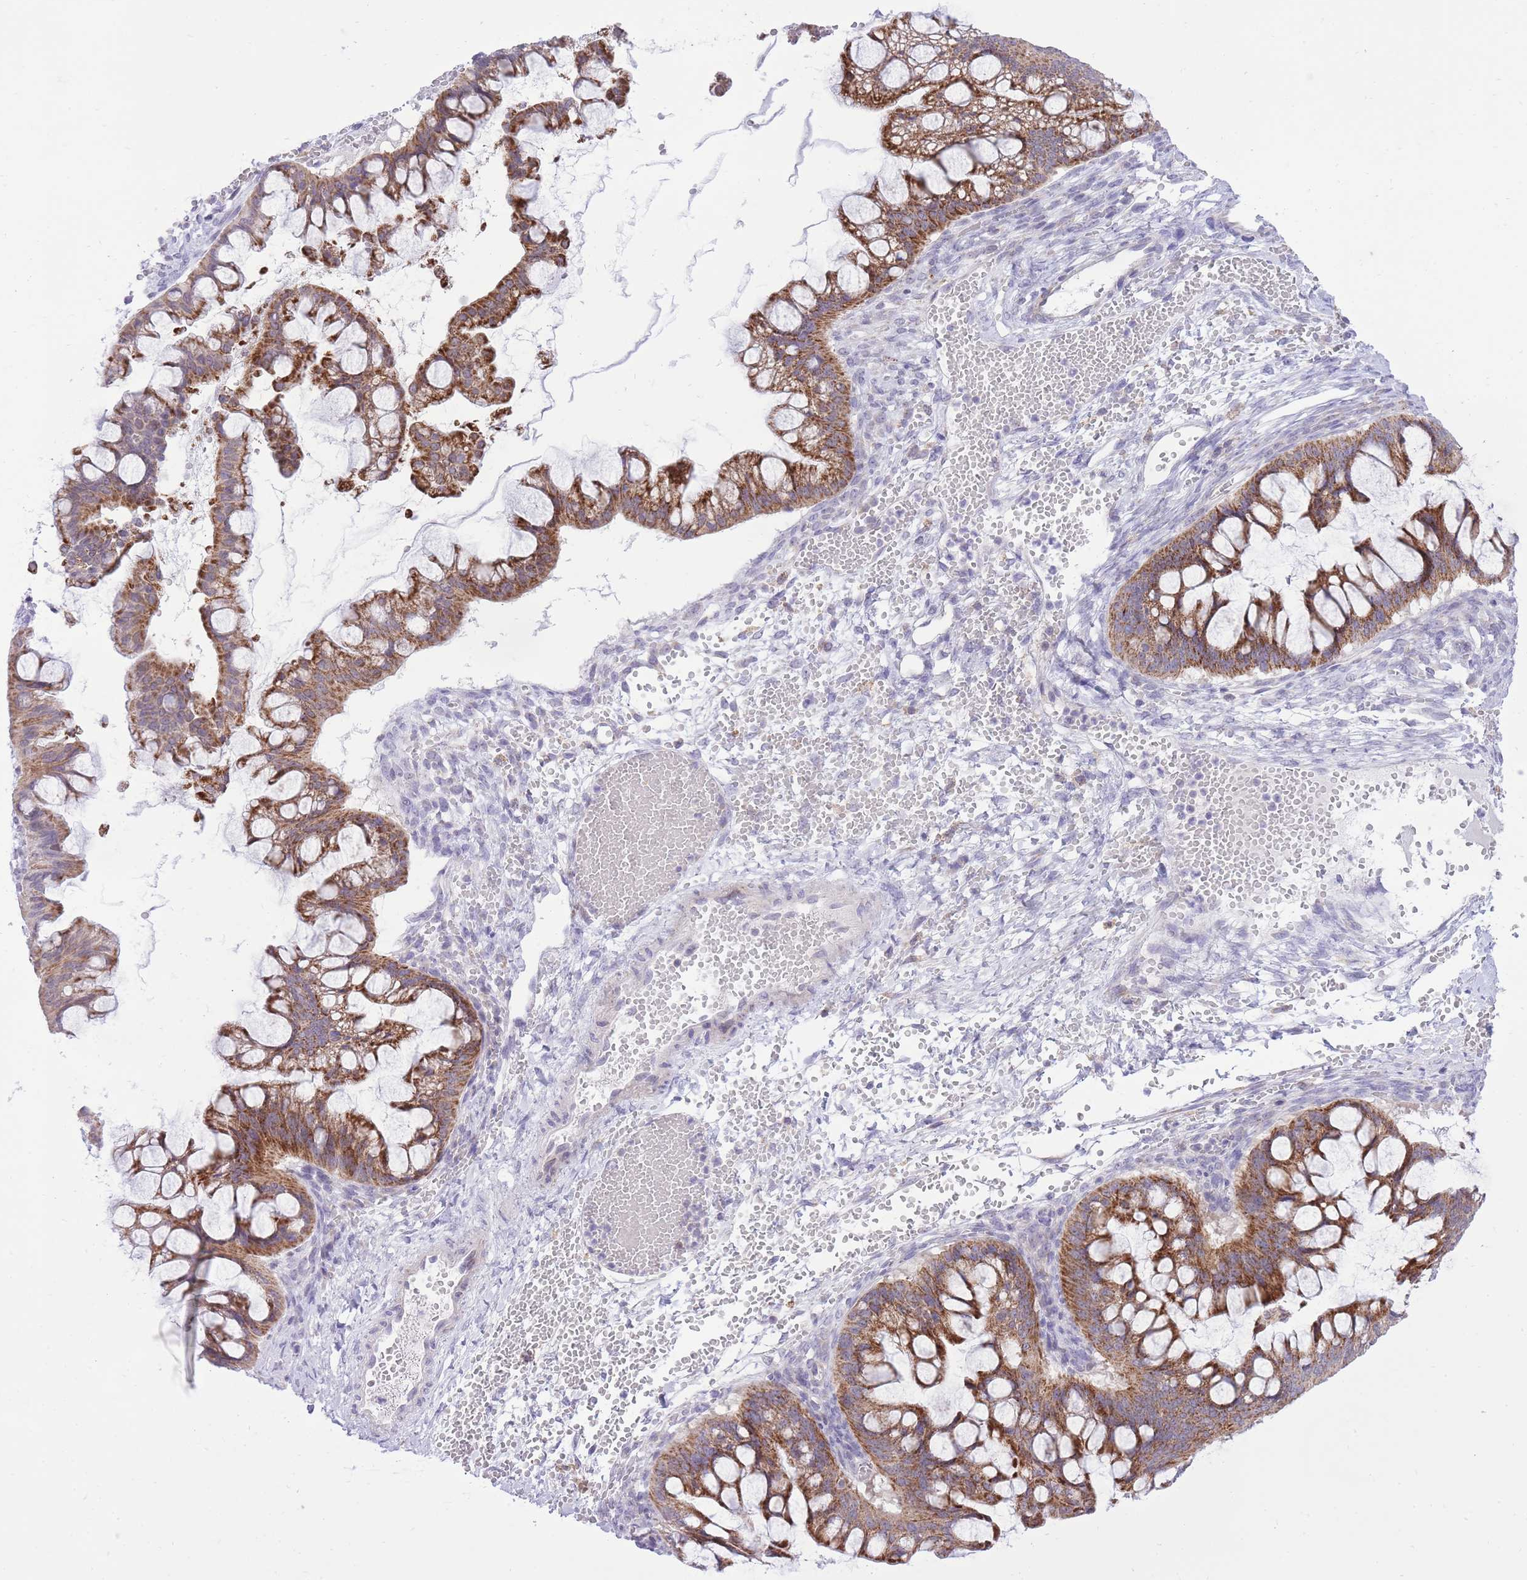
{"staining": {"intensity": "strong", "quantity": ">75%", "location": "cytoplasmic/membranous"}, "tissue": "ovarian cancer", "cell_type": "Tumor cells", "image_type": "cancer", "snomed": [{"axis": "morphology", "description": "Cystadenocarcinoma, mucinous, NOS"}, {"axis": "topography", "description": "Ovary"}], "caption": "Ovarian cancer (mucinous cystadenocarcinoma) tissue displays strong cytoplasmic/membranous positivity in about >75% of tumor cells", "gene": "DENND2D", "patient": {"sex": "female", "age": 73}}